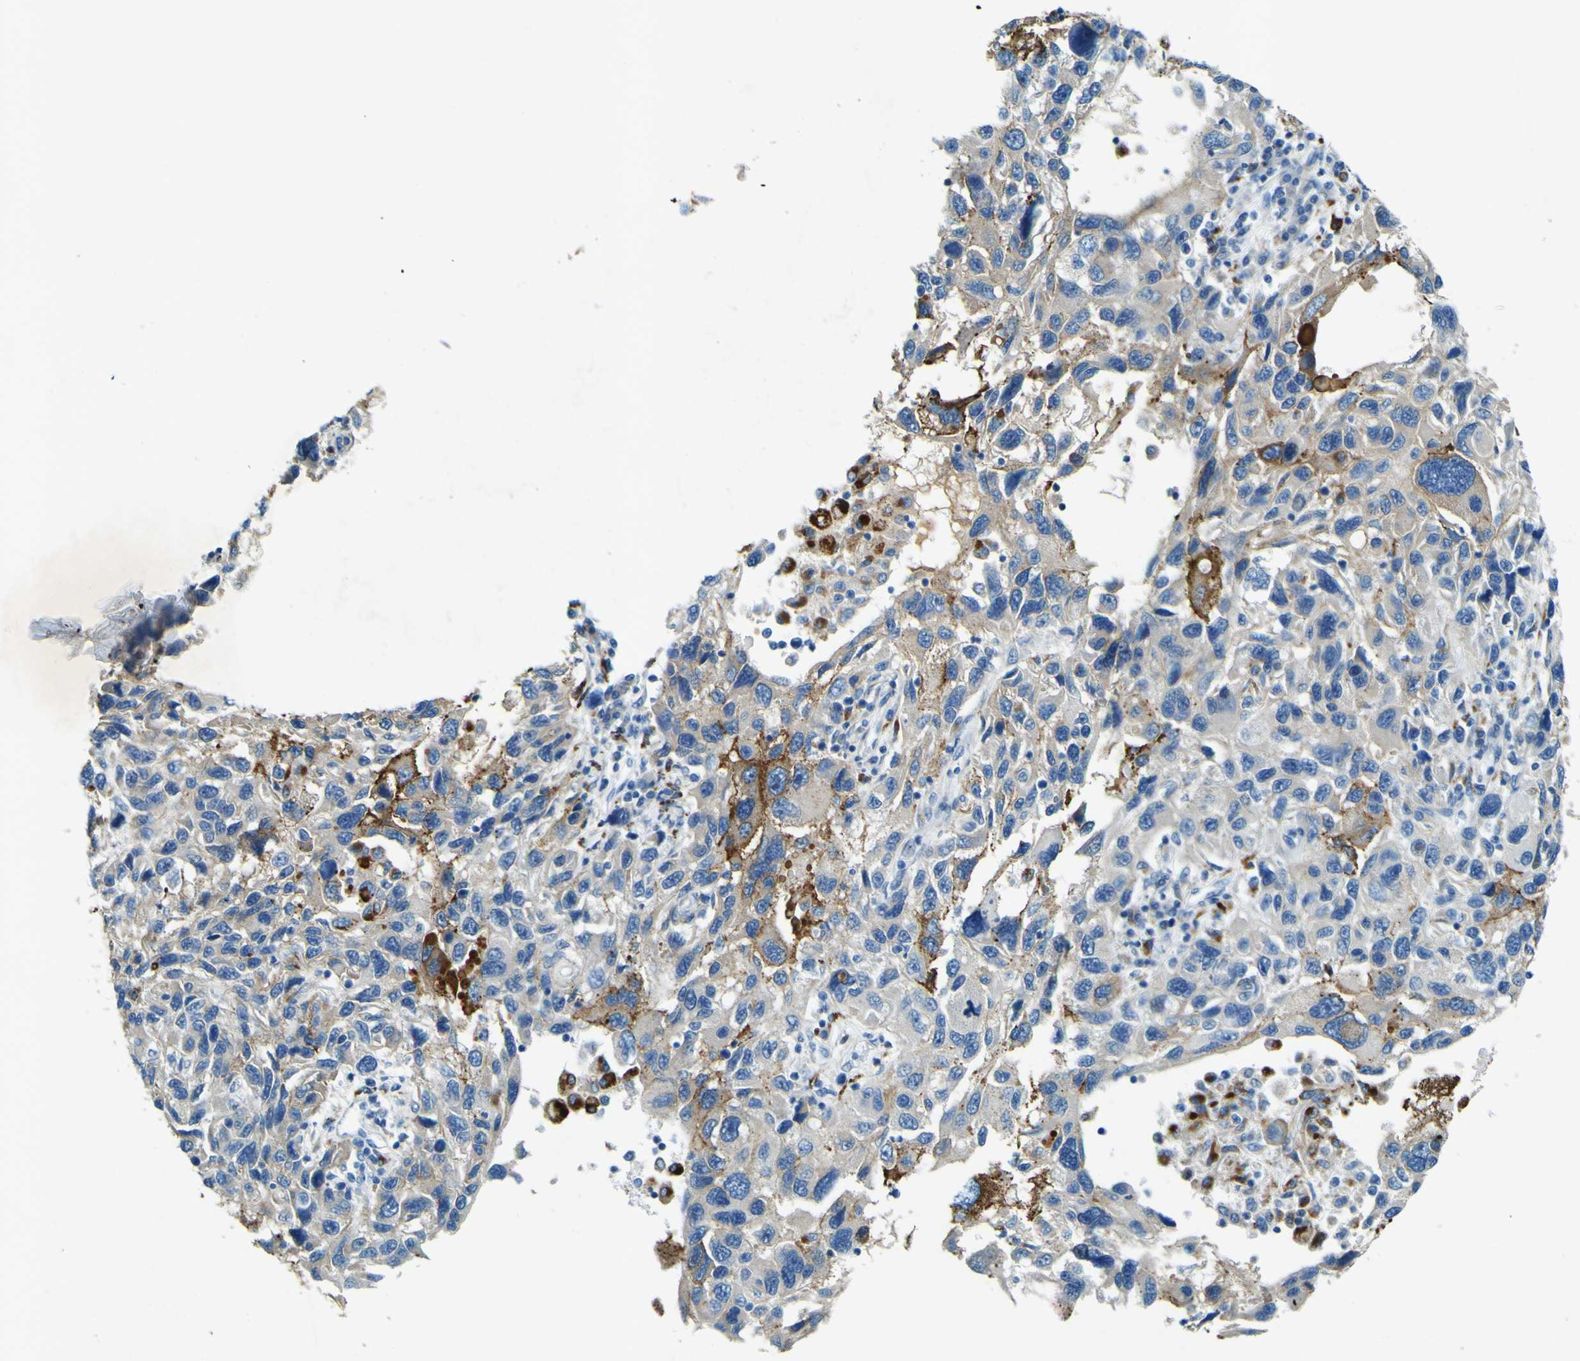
{"staining": {"intensity": "moderate", "quantity": "<25%", "location": "cytoplasmic/membranous"}, "tissue": "melanoma", "cell_type": "Tumor cells", "image_type": "cancer", "snomed": [{"axis": "morphology", "description": "Malignant melanoma, NOS"}, {"axis": "topography", "description": "Skin"}], "caption": "Immunohistochemistry histopathology image of neoplastic tissue: malignant melanoma stained using immunohistochemistry displays low levels of moderate protein expression localized specifically in the cytoplasmic/membranous of tumor cells, appearing as a cytoplasmic/membranous brown color.", "gene": "PDE9A", "patient": {"sex": "male", "age": 53}}